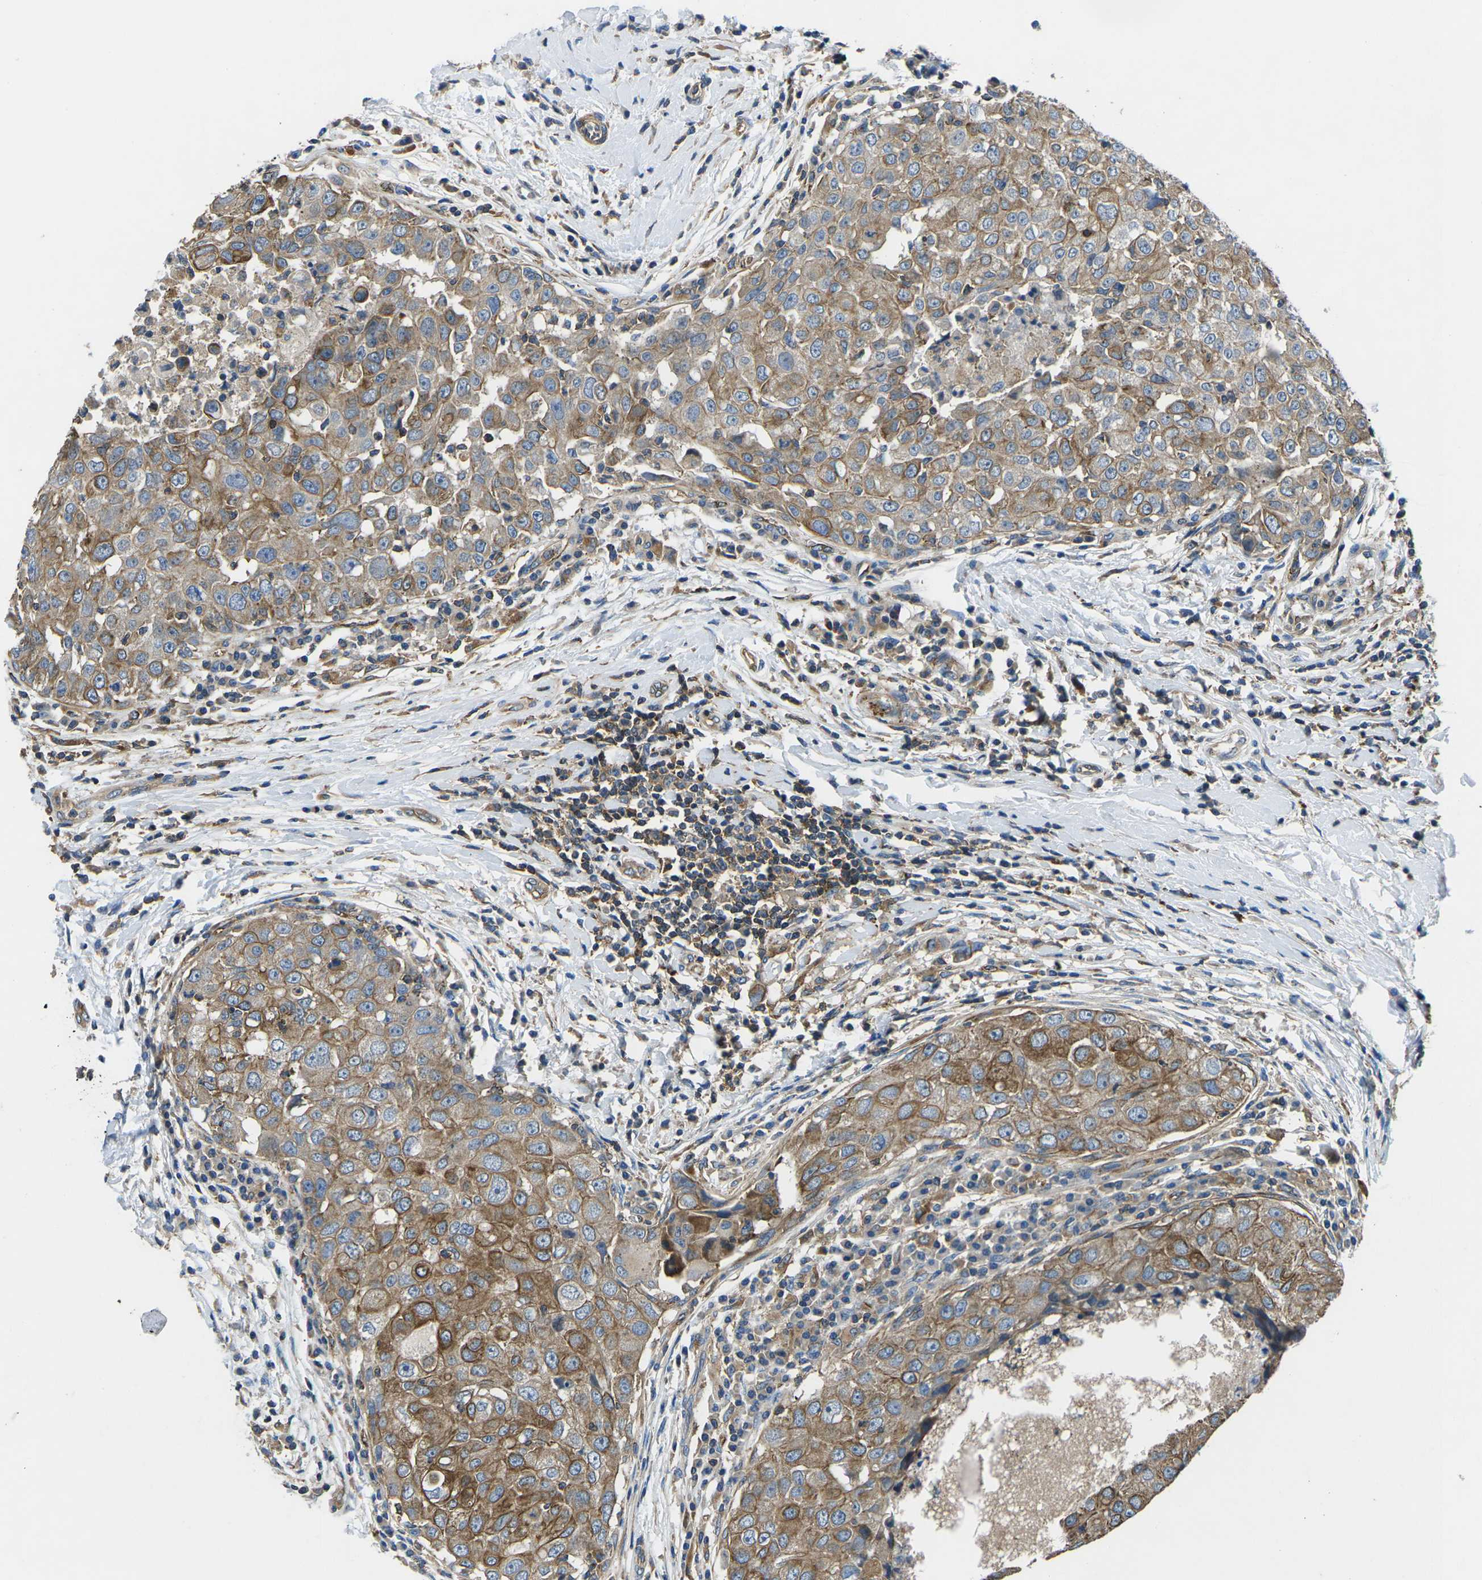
{"staining": {"intensity": "moderate", "quantity": ">75%", "location": "cytoplasmic/membranous"}, "tissue": "breast cancer", "cell_type": "Tumor cells", "image_type": "cancer", "snomed": [{"axis": "morphology", "description": "Duct carcinoma"}, {"axis": "topography", "description": "Breast"}], "caption": "Breast cancer (invasive ductal carcinoma) stained with a protein marker exhibits moderate staining in tumor cells.", "gene": "KCNJ15", "patient": {"sex": "female", "age": 27}}